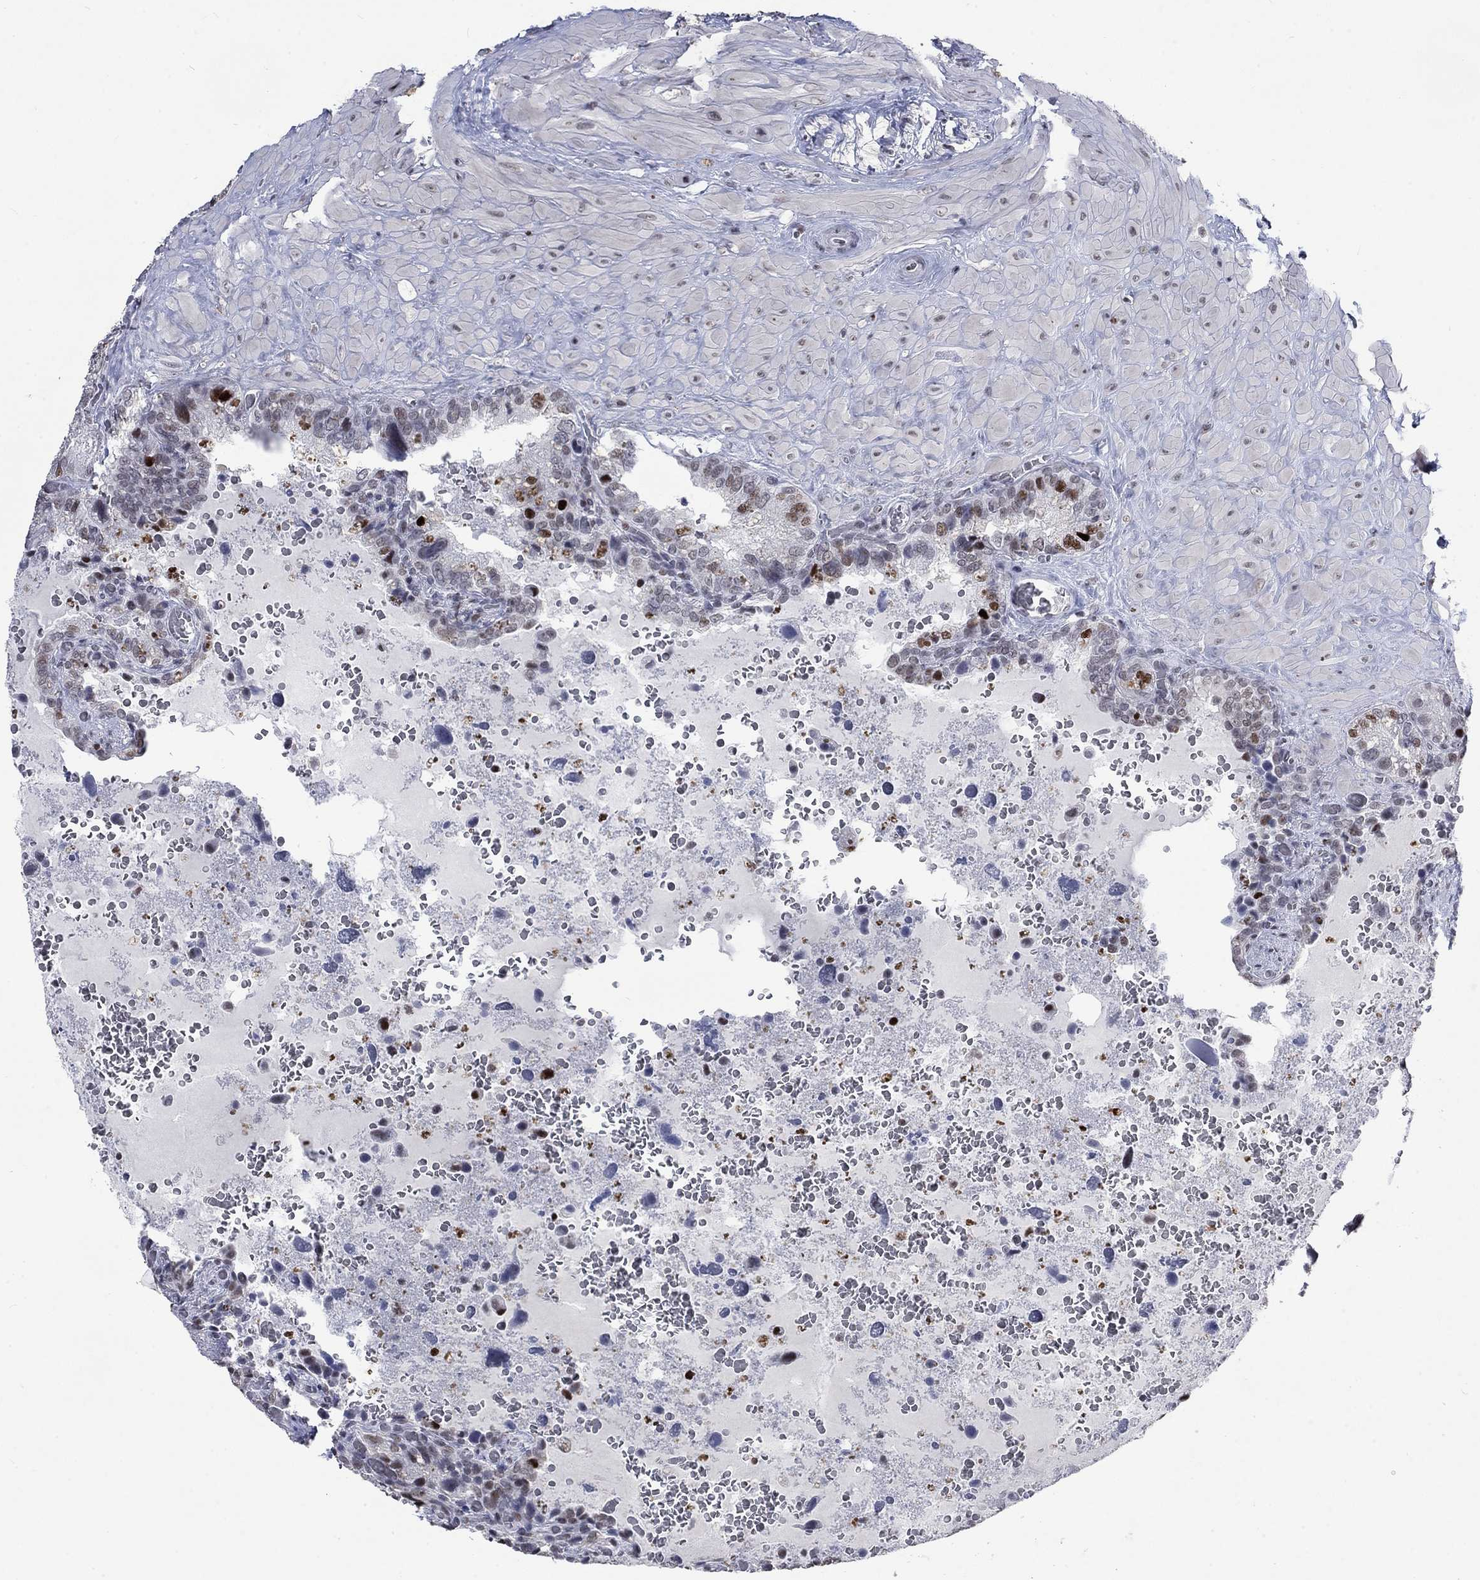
{"staining": {"intensity": "strong", "quantity": "<25%", "location": "nuclear"}, "tissue": "prostate cancer", "cell_type": "Tumor cells", "image_type": "cancer", "snomed": [{"axis": "morphology", "description": "Adenocarcinoma, NOS"}, {"axis": "topography", "description": "Prostate and seminal vesicle, NOS"}], "caption": "Immunohistochemical staining of prostate cancer exhibits strong nuclear protein positivity in approximately <25% of tumor cells. The protein of interest is shown in brown color, while the nuclei are stained blue.", "gene": "HCFC1", "patient": {"sex": "male", "age": 62}}